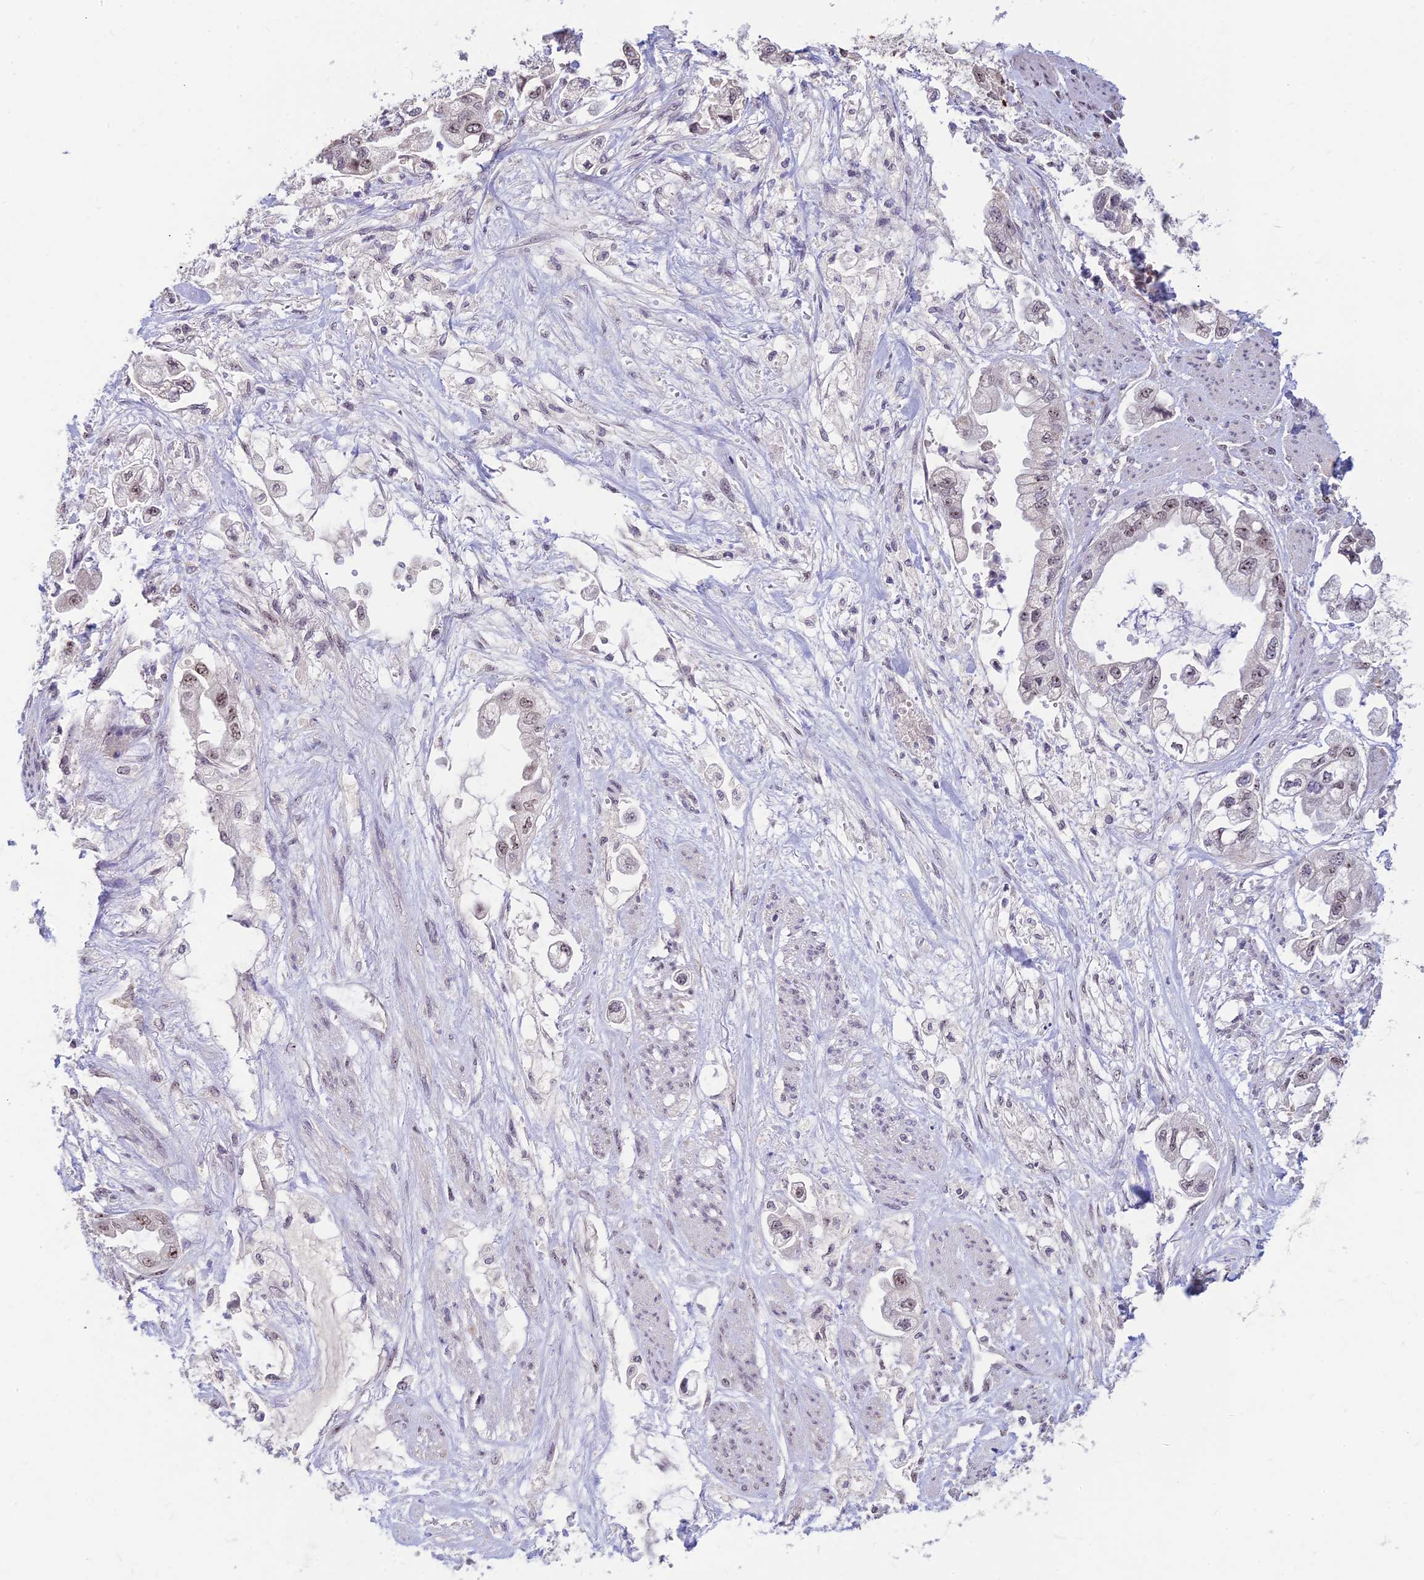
{"staining": {"intensity": "moderate", "quantity": "25%-75%", "location": "nuclear"}, "tissue": "stomach cancer", "cell_type": "Tumor cells", "image_type": "cancer", "snomed": [{"axis": "morphology", "description": "Adenocarcinoma, NOS"}, {"axis": "topography", "description": "Stomach"}], "caption": "Stomach cancer stained with DAB immunohistochemistry demonstrates medium levels of moderate nuclear staining in about 25%-75% of tumor cells.", "gene": "POLR1G", "patient": {"sex": "male", "age": 62}}